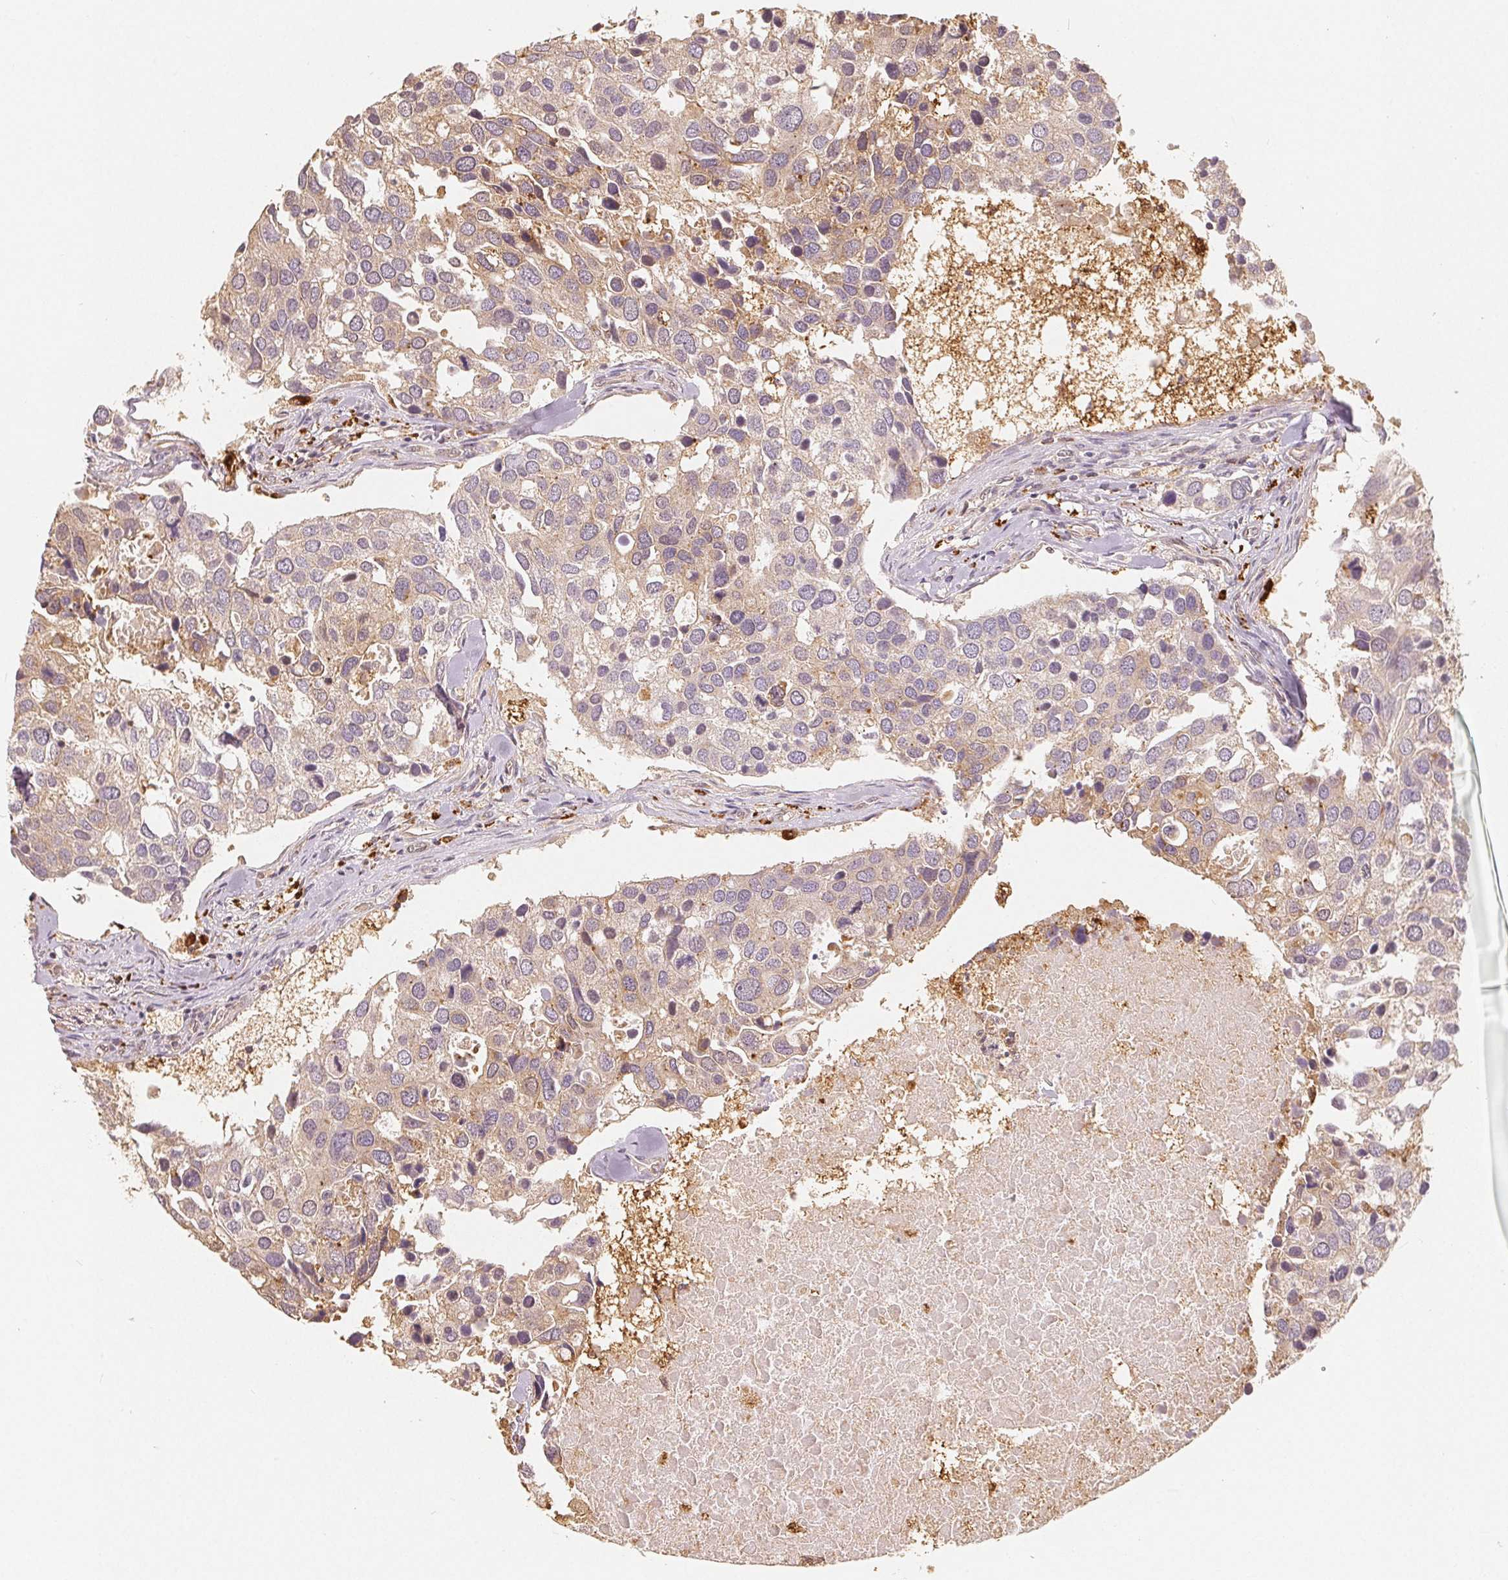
{"staining": {"intensity": "negative", "quantity": "none", "location": "none"}, "tissue": "breast cancer", "cell_type": "Tumor cells", "image_type": "cancer", "snomed": [{"axis": "morphology", "description": "Duct carcinoma"}, {"axis": "topography", "description": "Breast"}], "caption": "The photomicrograph displays no significant positivity in tumor cells of breast cancer. The staining is performed using DAB (3,3'-diaminobenzidine) brown chromogen with nuclei counter-stained in using hematoxylin.", "gene": "GUSB", "patient": {"sex": "female", "age": 83}}